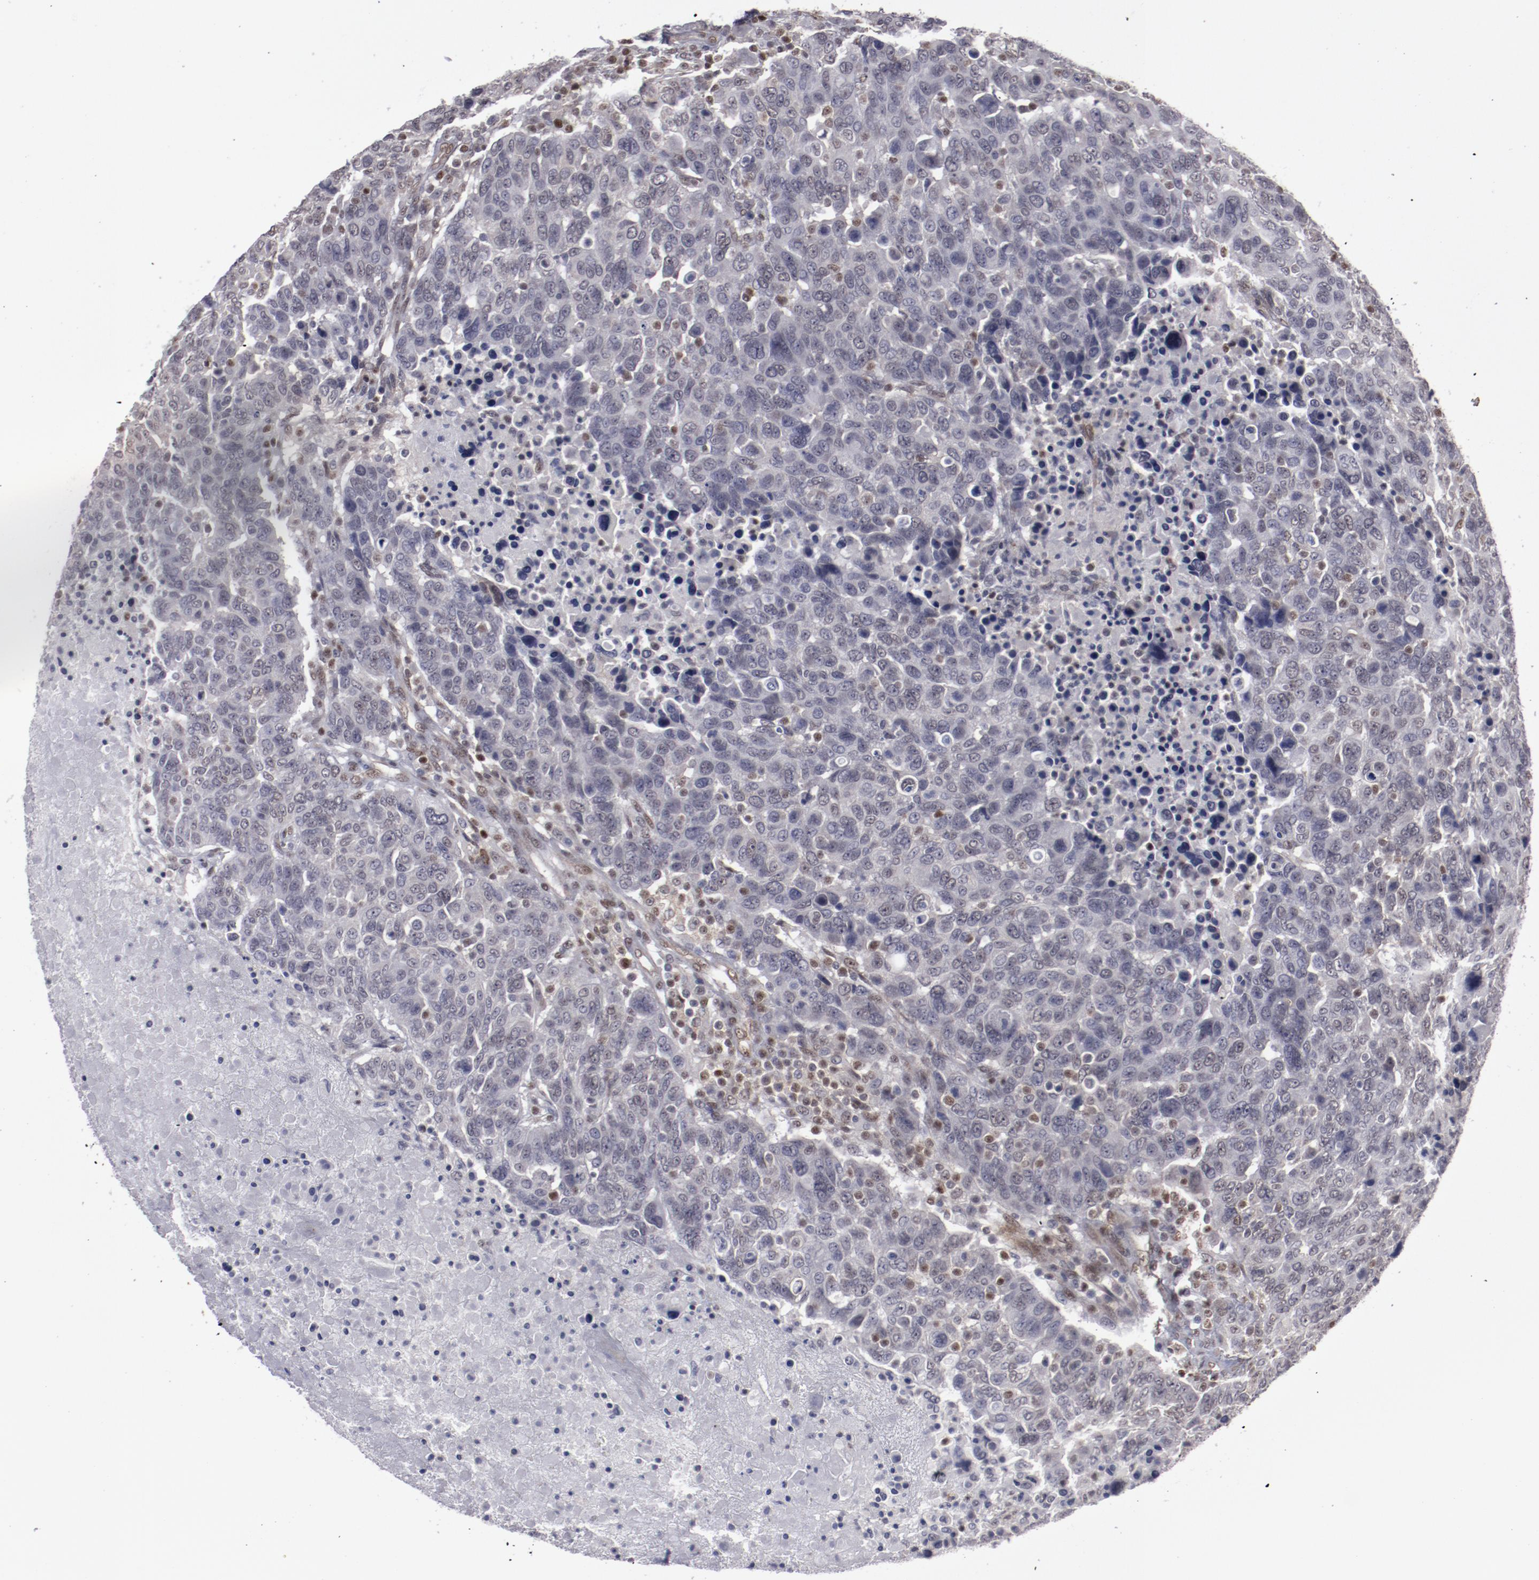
{"staining": {"intensity": "negative", "quantity": "none", "location": "none"}, "tissue": "breast cancer", "cell_type": "Tumor cells", "image_type": "cancer", "snomed": [{"axis": "morphology", "description": "Duct carcinoma"}, {"axis": "topography", "description": "Breast"}], "caption": "Tumor cells show no significant expression in breast intraductal carcinoma.", "gene": "LEF1", "patient": {"sex": "female", "age": 37}}